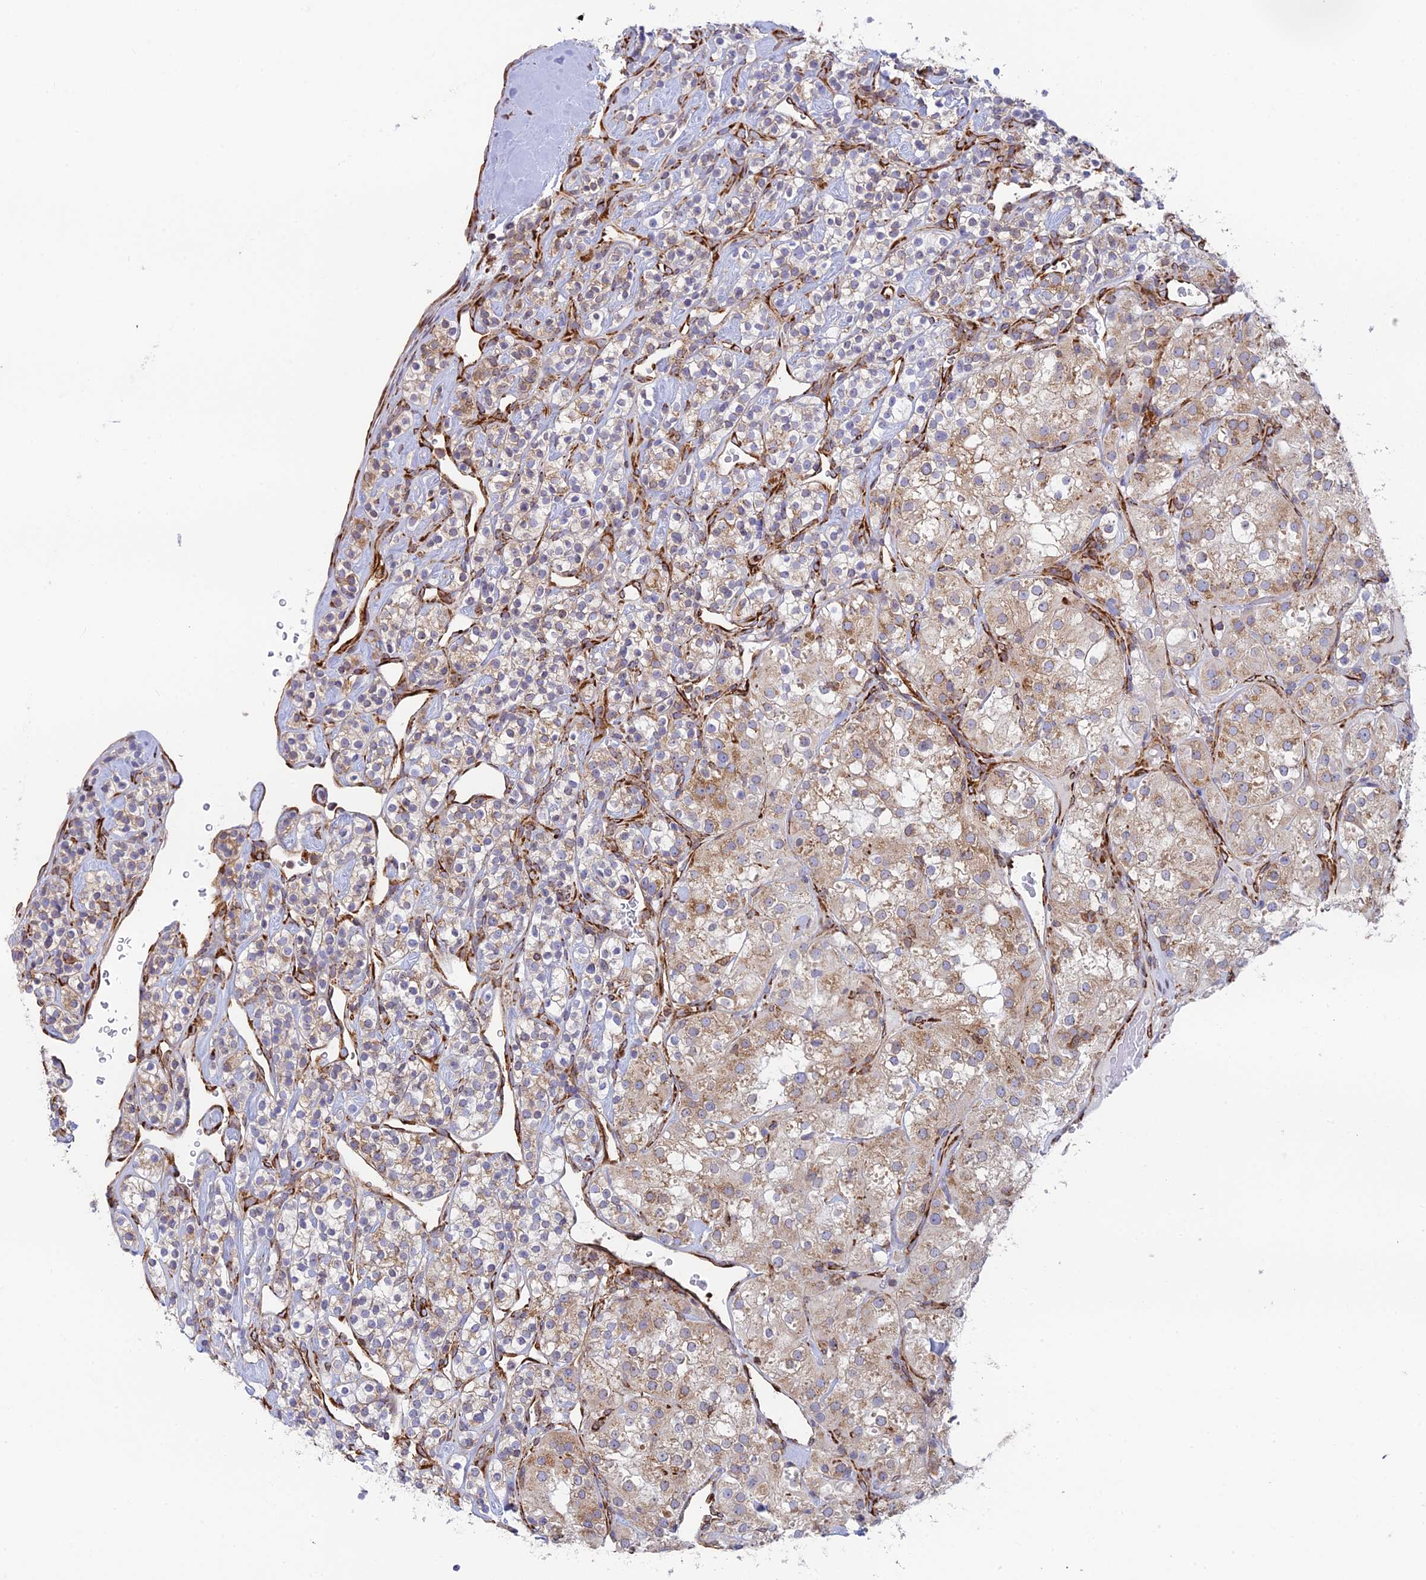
{"staining": {"intensity": "weak", "quantity": "25%-75%", "location": "cytoplasmic/membranous"}, "tissue": "renal cancer", "cell_type": "Tumor cells", "image_type": "cancer", "snomed": [{"axis": "morphology", "description": "Adenocarcinoma, NOS"}, {"axis": "topography", "description": "Kidney"}], "caption": "Human adenocarcinoma (renal) stained with a brown dye exhibits weak cytoplasmic/membranous positive positivity in approximately 25%-75% of tumor cells.", "gene": "CCDC69", "patient": {"sex": "male", "age": 77}}